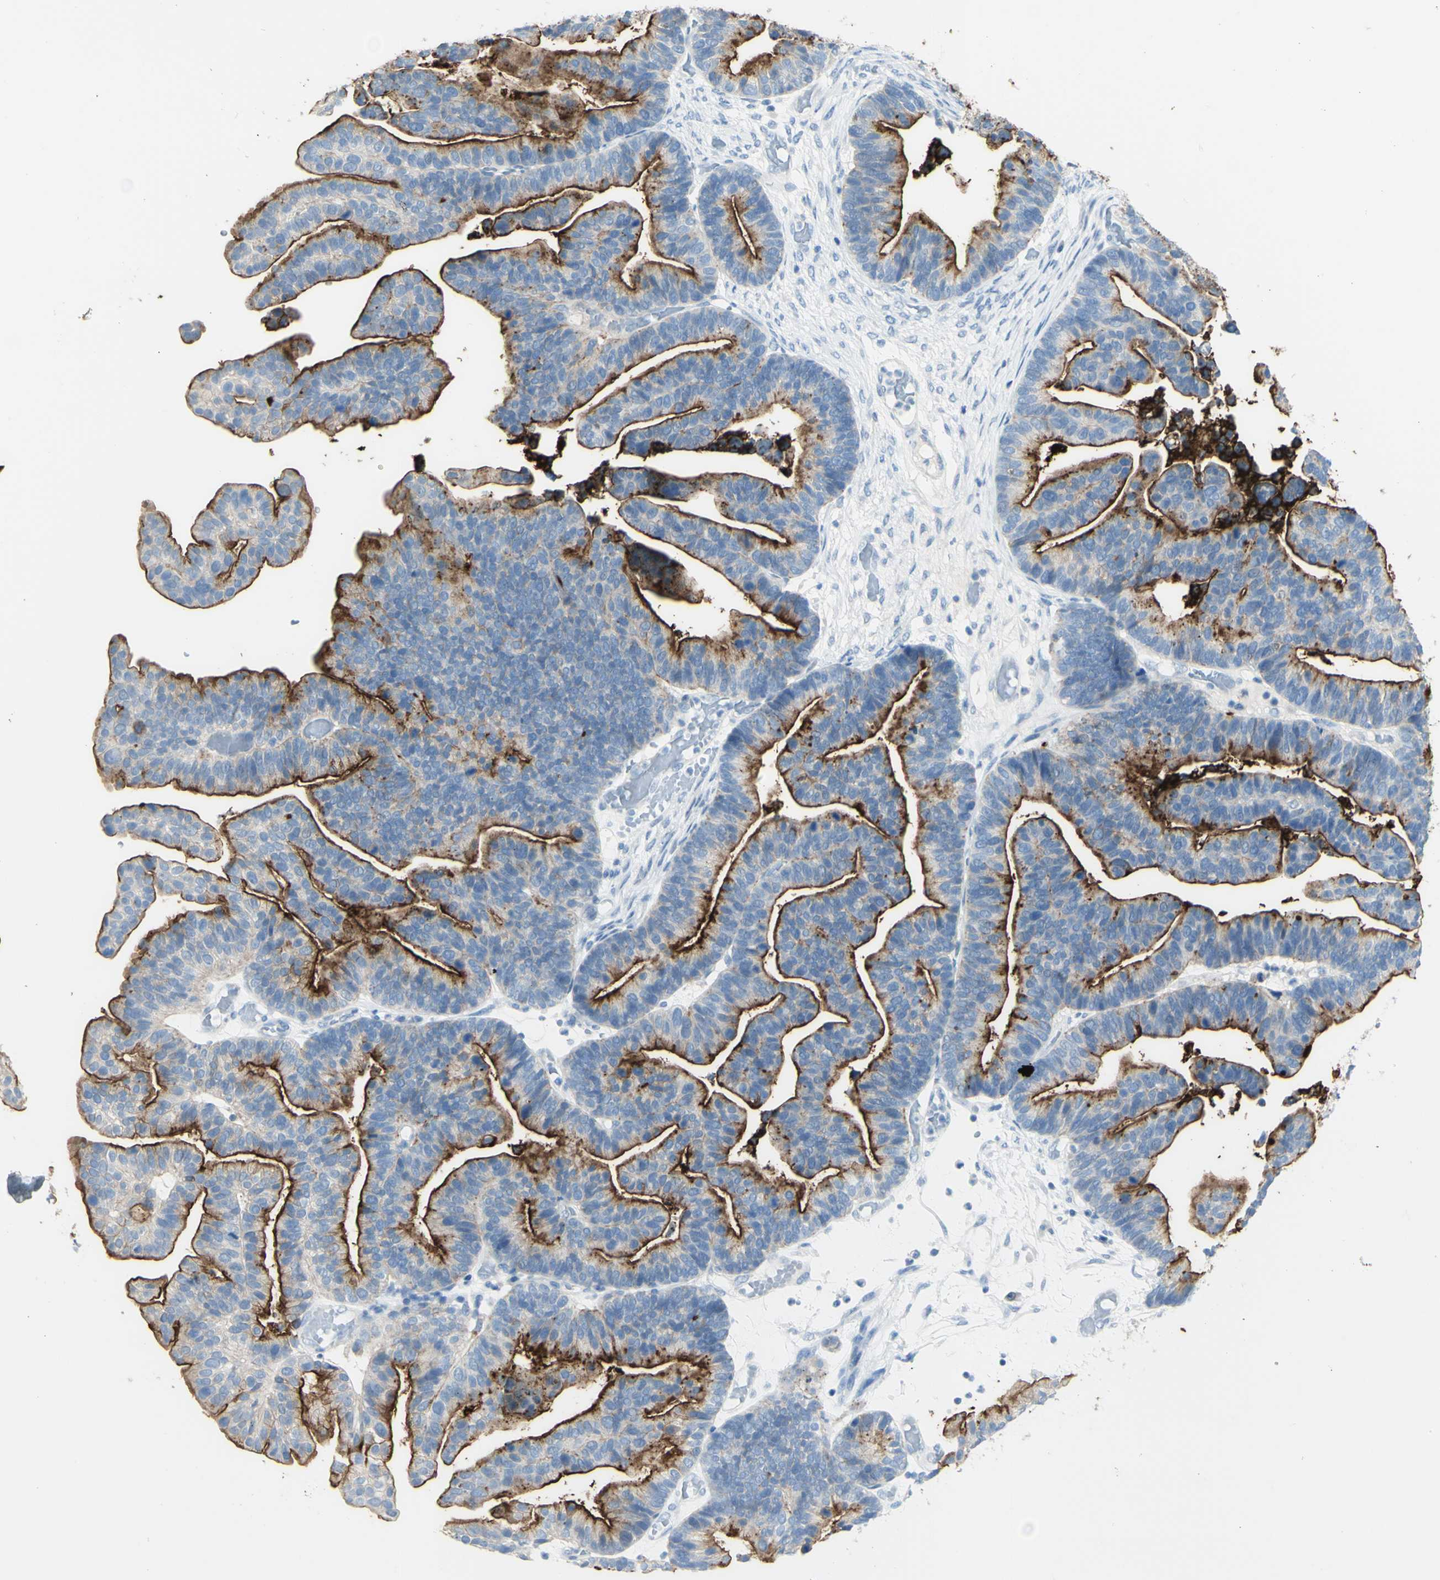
{"staining": {"intensity": "strong", "quantity": ">75%", "location": "cytoplasmic/membranous"}, "tissue": "ovarian cancer", "cell_type": "Tumor cells", "image_type": "cancer", "snomed": [{"axis": "morphology", "description": "Cystadenocarcinoma, serous, NOS"}, {"axis": "topography", "description": "Ovary"}], "caption": "This photomicrograph demonstrates IHC staining of human serous cystadenocarcinoma (ovarian), with high strong cytoplasmic/membranous positivity in about >75% of tumor cells.", "gene": "TSPAN1", "patient": {"sex": "female", "age": 56}}